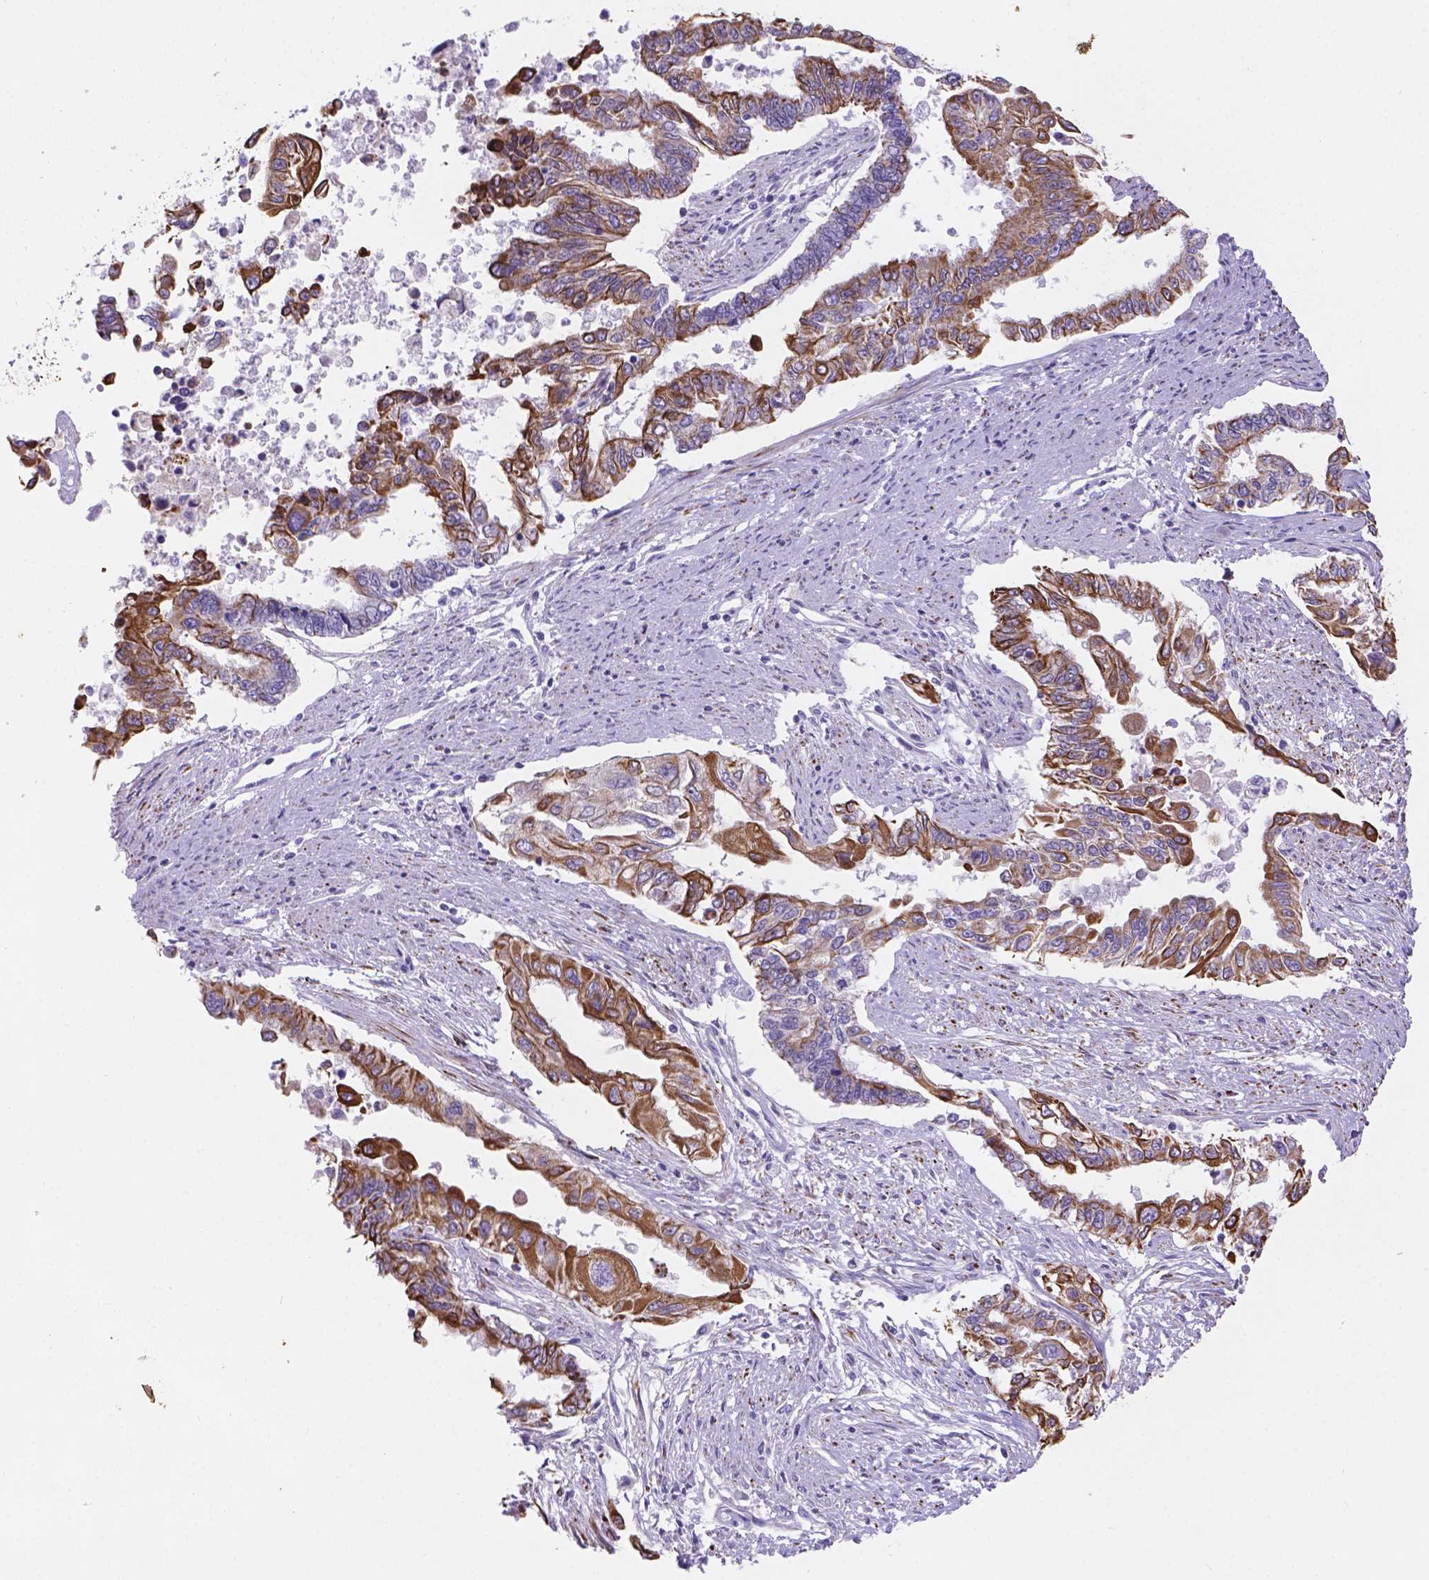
{"staining": {"intensity": "moderate", "quantity": ">75%", "location": "cytoplasmic/membranous"}, "tissue": "endometrial cancer", "cell_type": "Tumor cells", "image_type": "cancer", "snomed": [{"axis": "morphology", "description": "Adenocarcinoma, NOS"}, {"axis": "topography", "description": "Uterus"}], "caption": "A brown stain labels moderate cytoplasmic/membranous positivity of a protein in adenocarcinoma (endometrial) tumor cells.", "gene": "DMWD", "patient": {"sex": "female", "age": 59}}